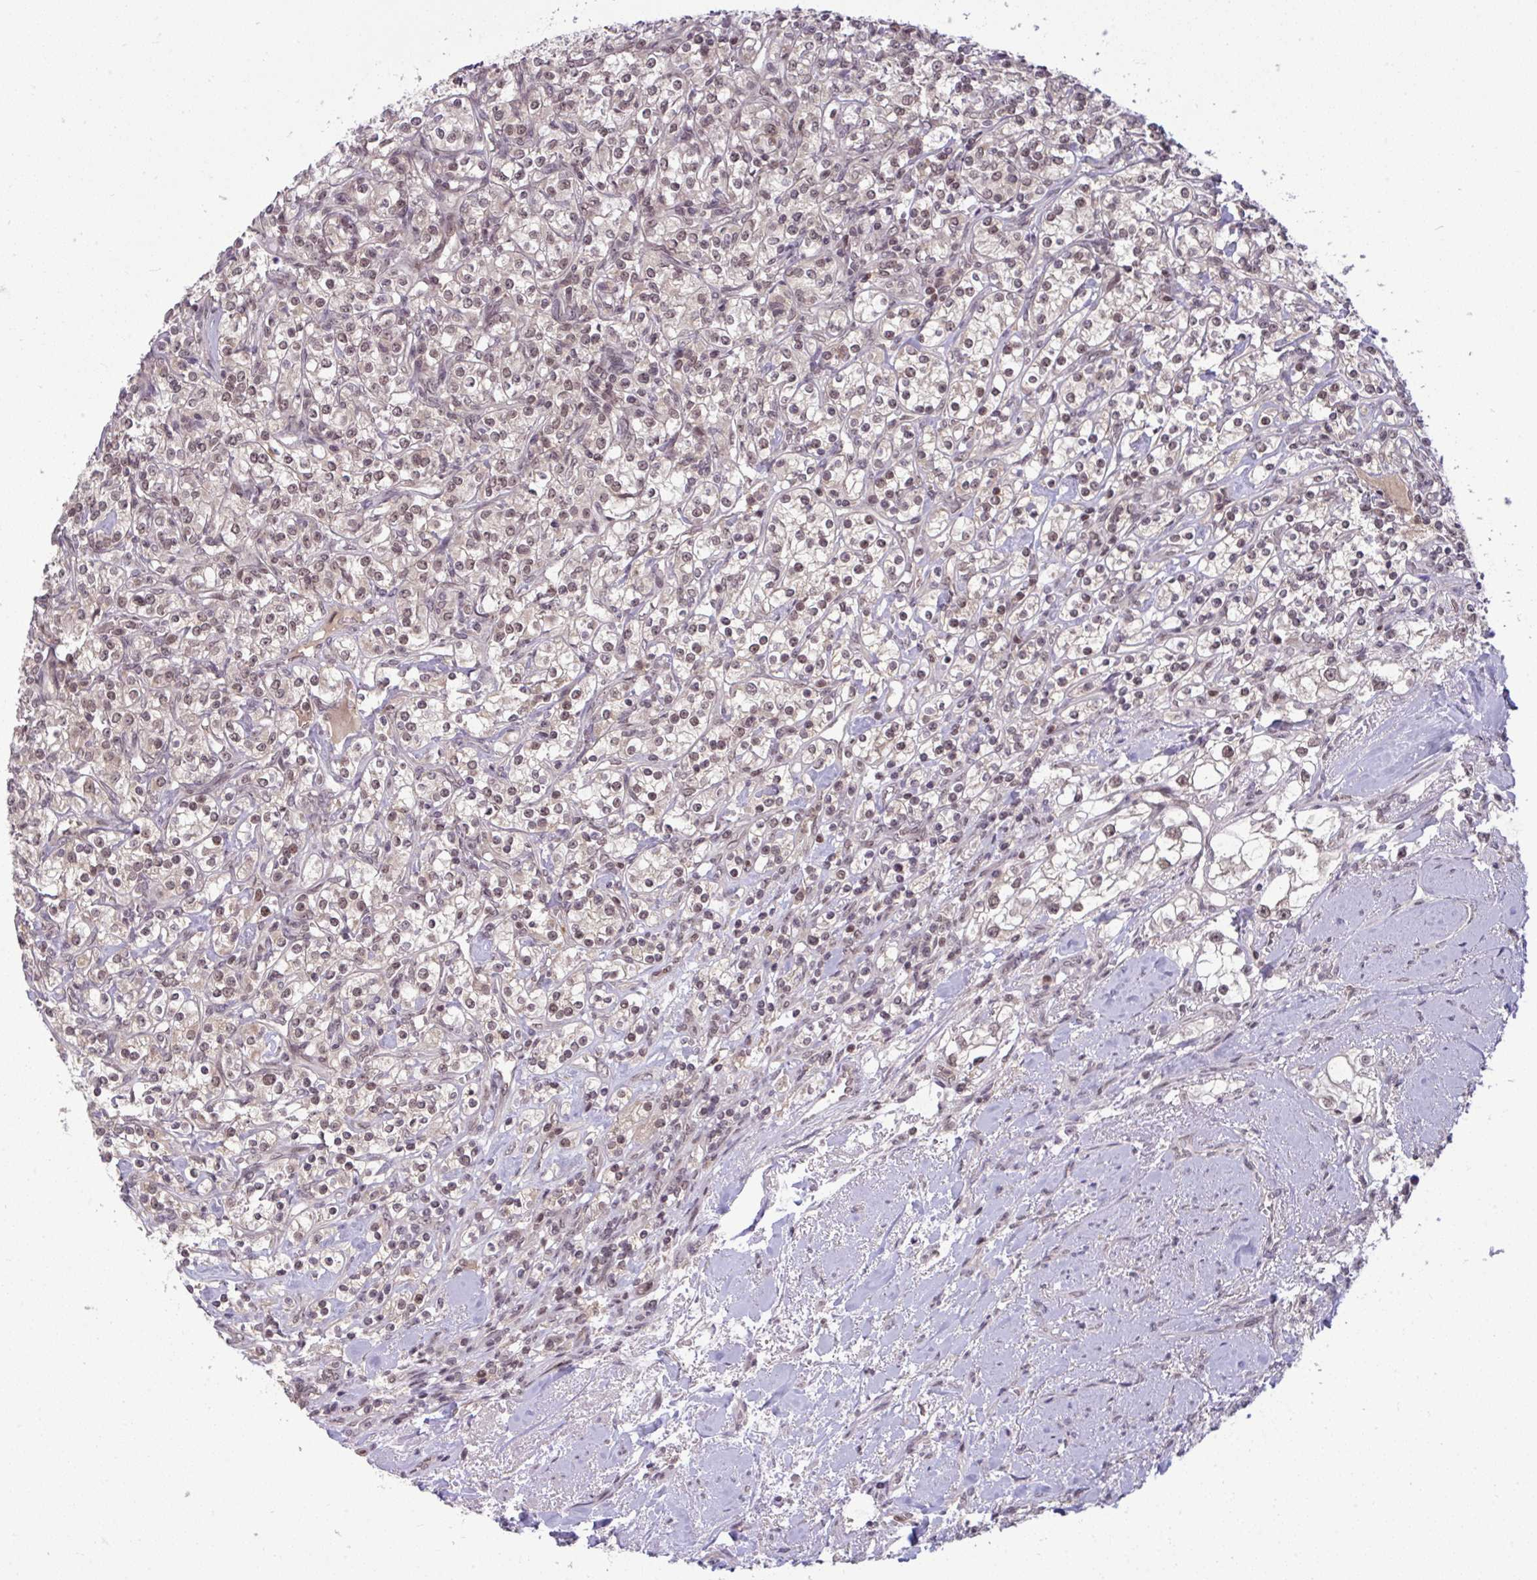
{"staining": {"intensity": "weak", "quantity": "25%-75%", "location": "nuclear"}, "tissue": "renal cancer", "cell_type": "Tumor cells", "image_type": "cancer", "snomed": [{"axis": "morphology", "description": "Adenocarcinoma, NOS"}, {"axis": "topography", "description": "Kidney"}], "caption": "Immunohistochemistry image of neoplastic tissue: human renal cancer (adenocarcinoma) stained using IHC demonstrates low levels of weak protein expression localized specifically in the nuclear of tumor cells, appearing as a nuclear brown color.", "gene": "KLF2", "patient": {"sex": "male", "age": 77}}